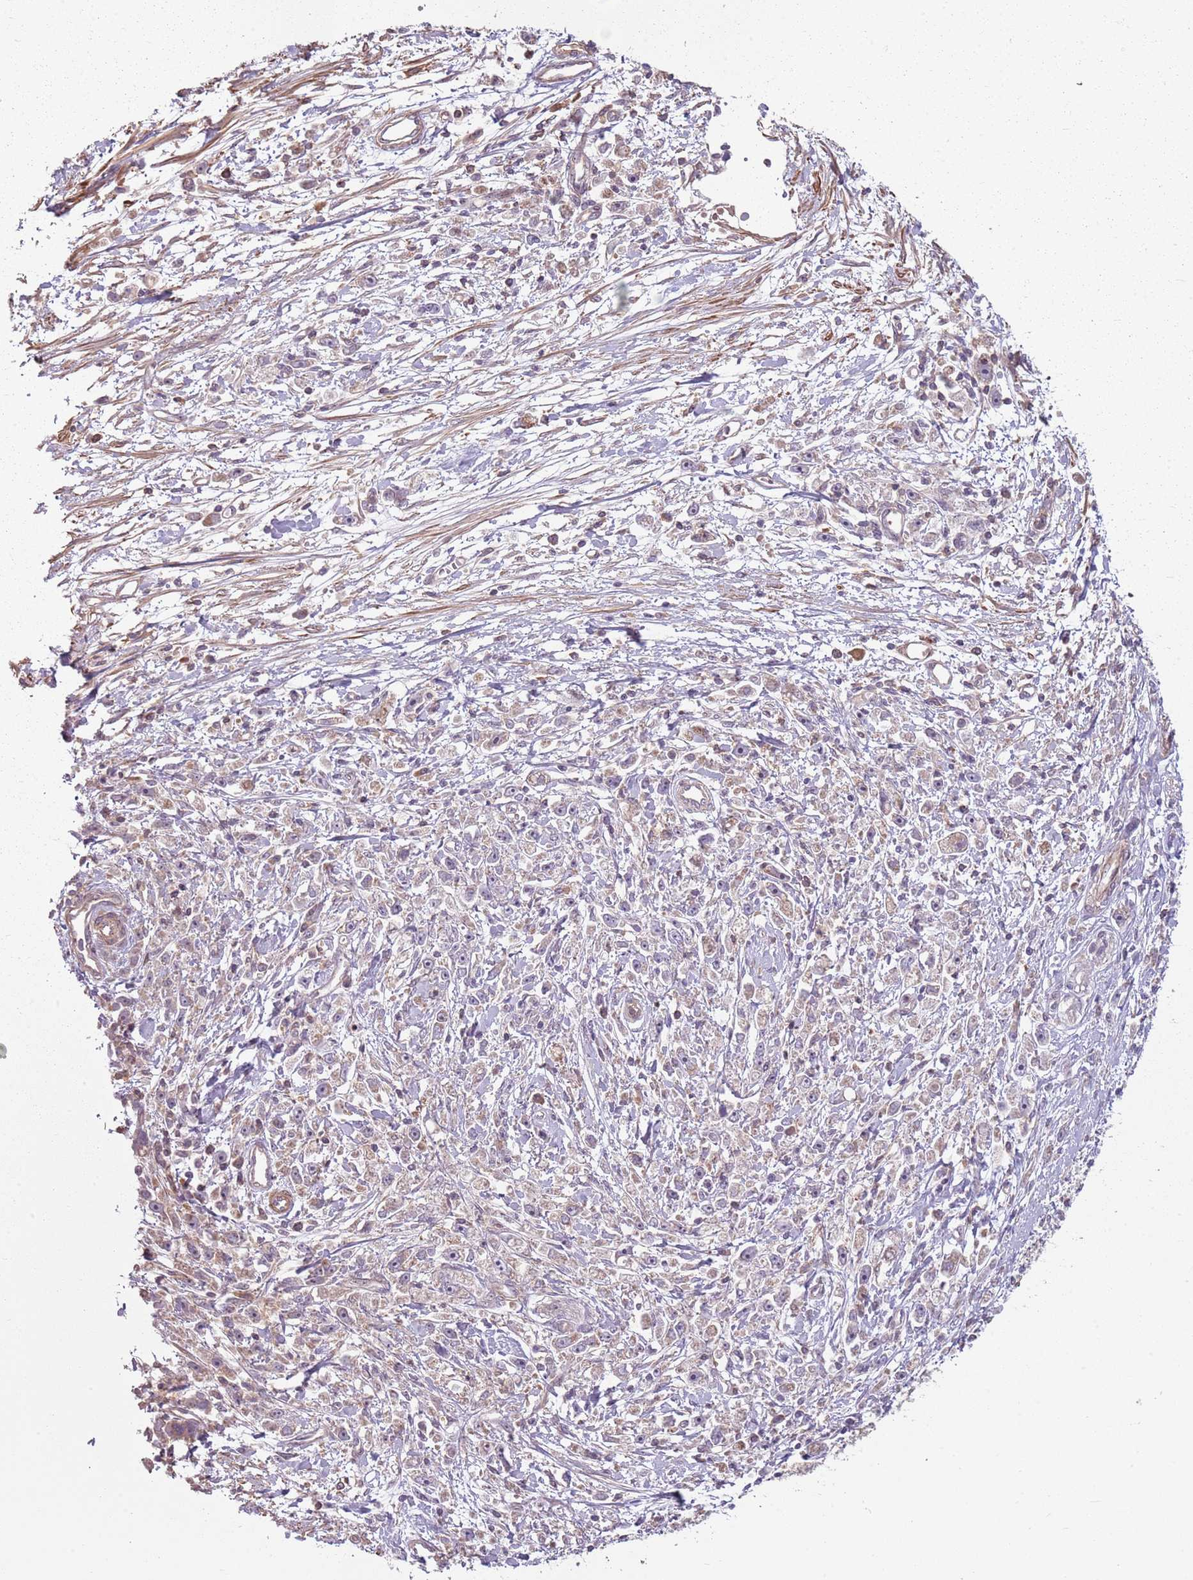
{"staining": {"intensity": "weak", "quantity": "<25%", "location": "cytoplasmic/membranous"}, "tissue": "stomach cancer", "cell_type": "Tumor cells", "image_type": "cancer", "snomed": [{"axis": "morphology", "description": "Adenocarcinoma, NOS"}, {"axis": "topography", "description": "Stomach"}], "caption": "Immunohistochemistry of human stomach cancer demonstrates no positivity in tumor cells. (Stains: DAB (3,3'-diaminobenzidine) immunohistochemistry with hematoxylin counter stain, Microscopy: brightfield microscopy at high magnification).", "gene": "RPL21", "patient": {"sex": "female", "age": 59}}